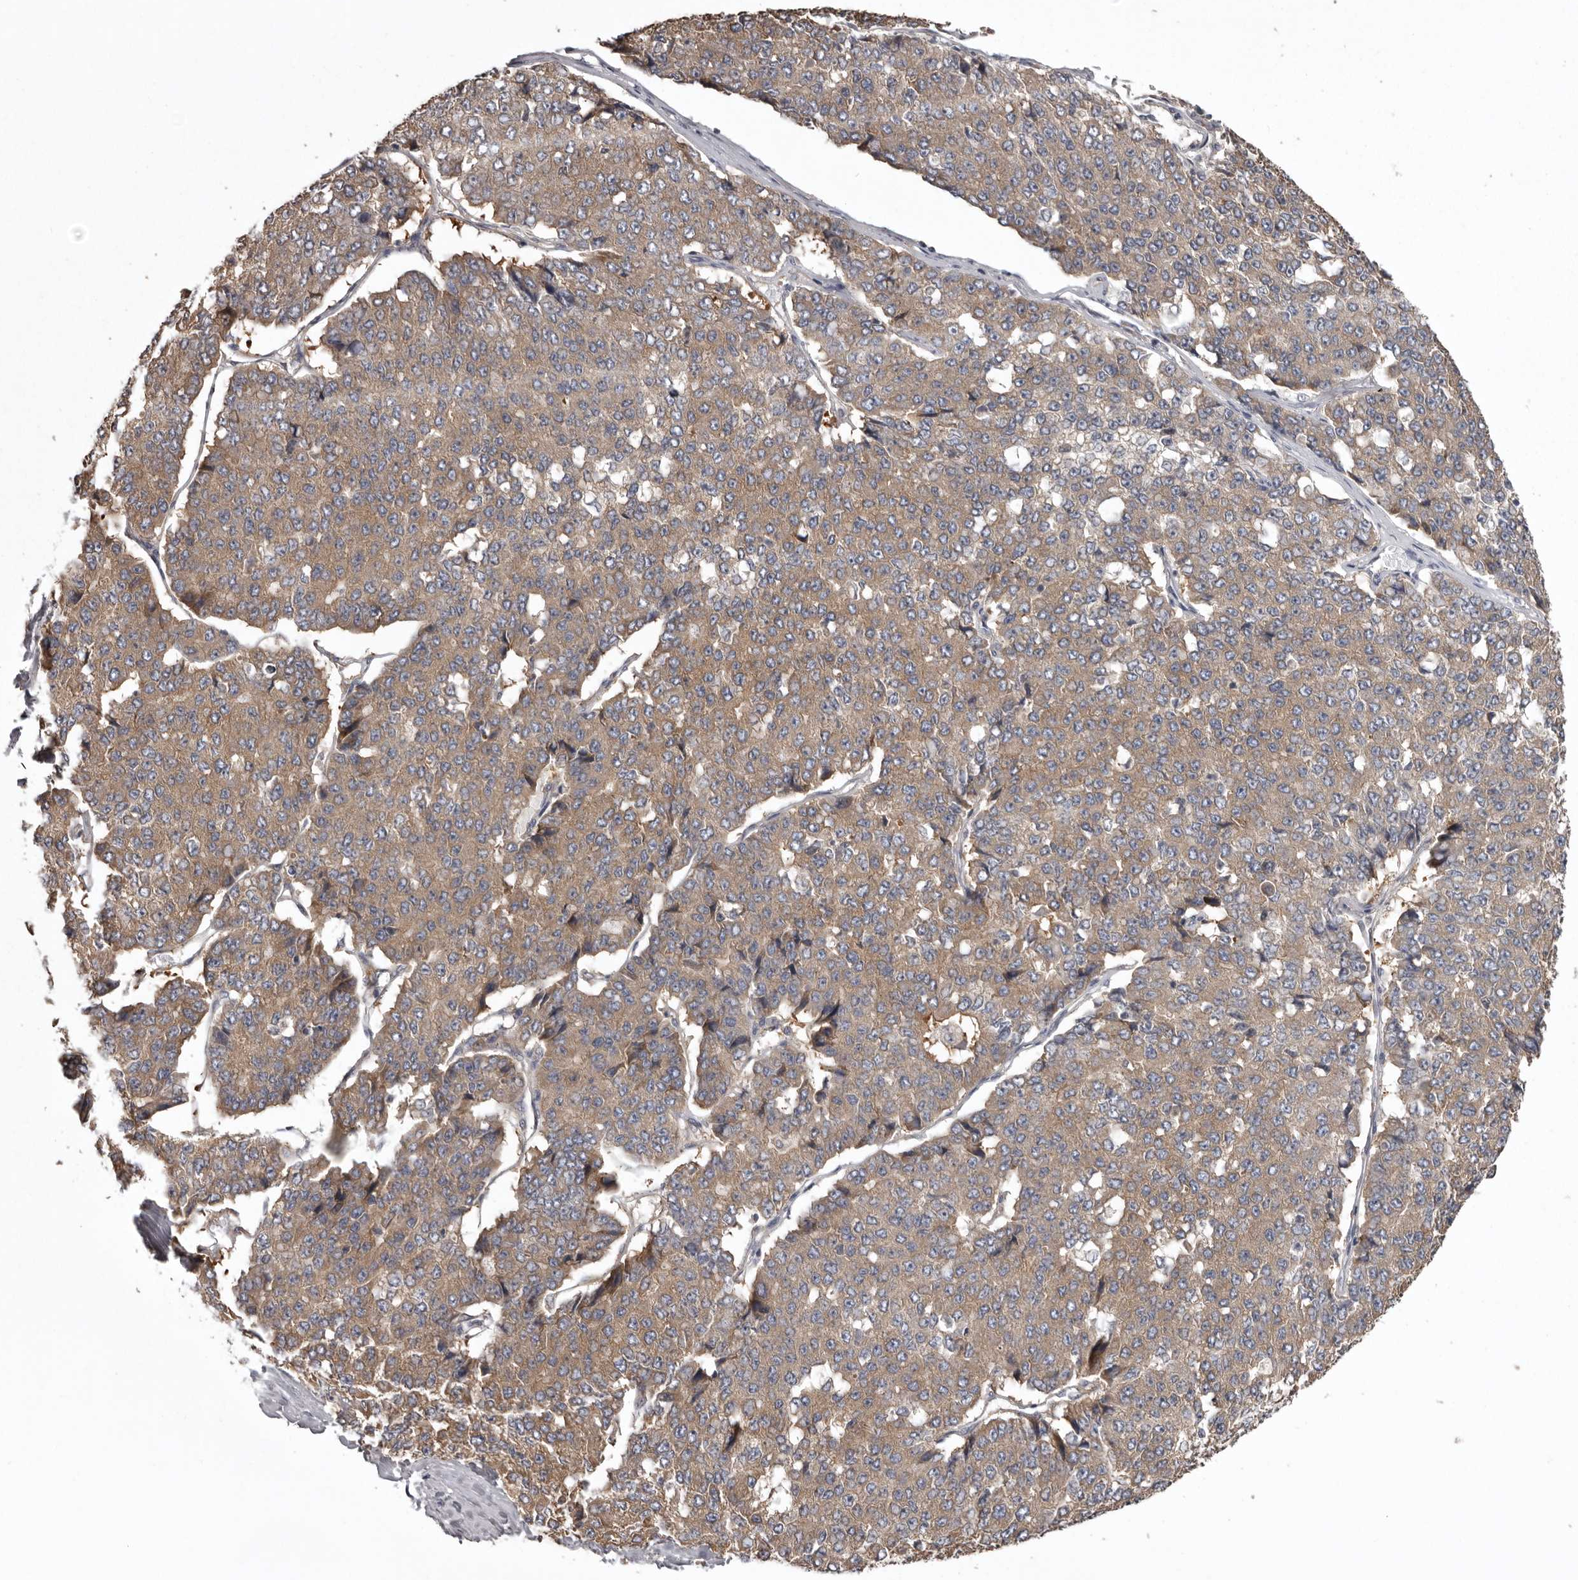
{"staining": {"intensity": "moderate", "quantity": ">75%", "location": "cytoplasmic/membranous"}, "tissue": "pancreatic cancer", "cell_type": "Tumor cells", "image_type": "cancer", "snomed": [{"axis": "morphology", "description": "Adenocarcinoma, NOS"}, {"axis": "topography", "description": "Pancreas"}], "caption": "Human pancreatic adenocarcinoma stained with a protein marker exhibits moderate staining in tumor cells.", "gene": "DARS1", "patient": {"sex": "male", "age": 50}}